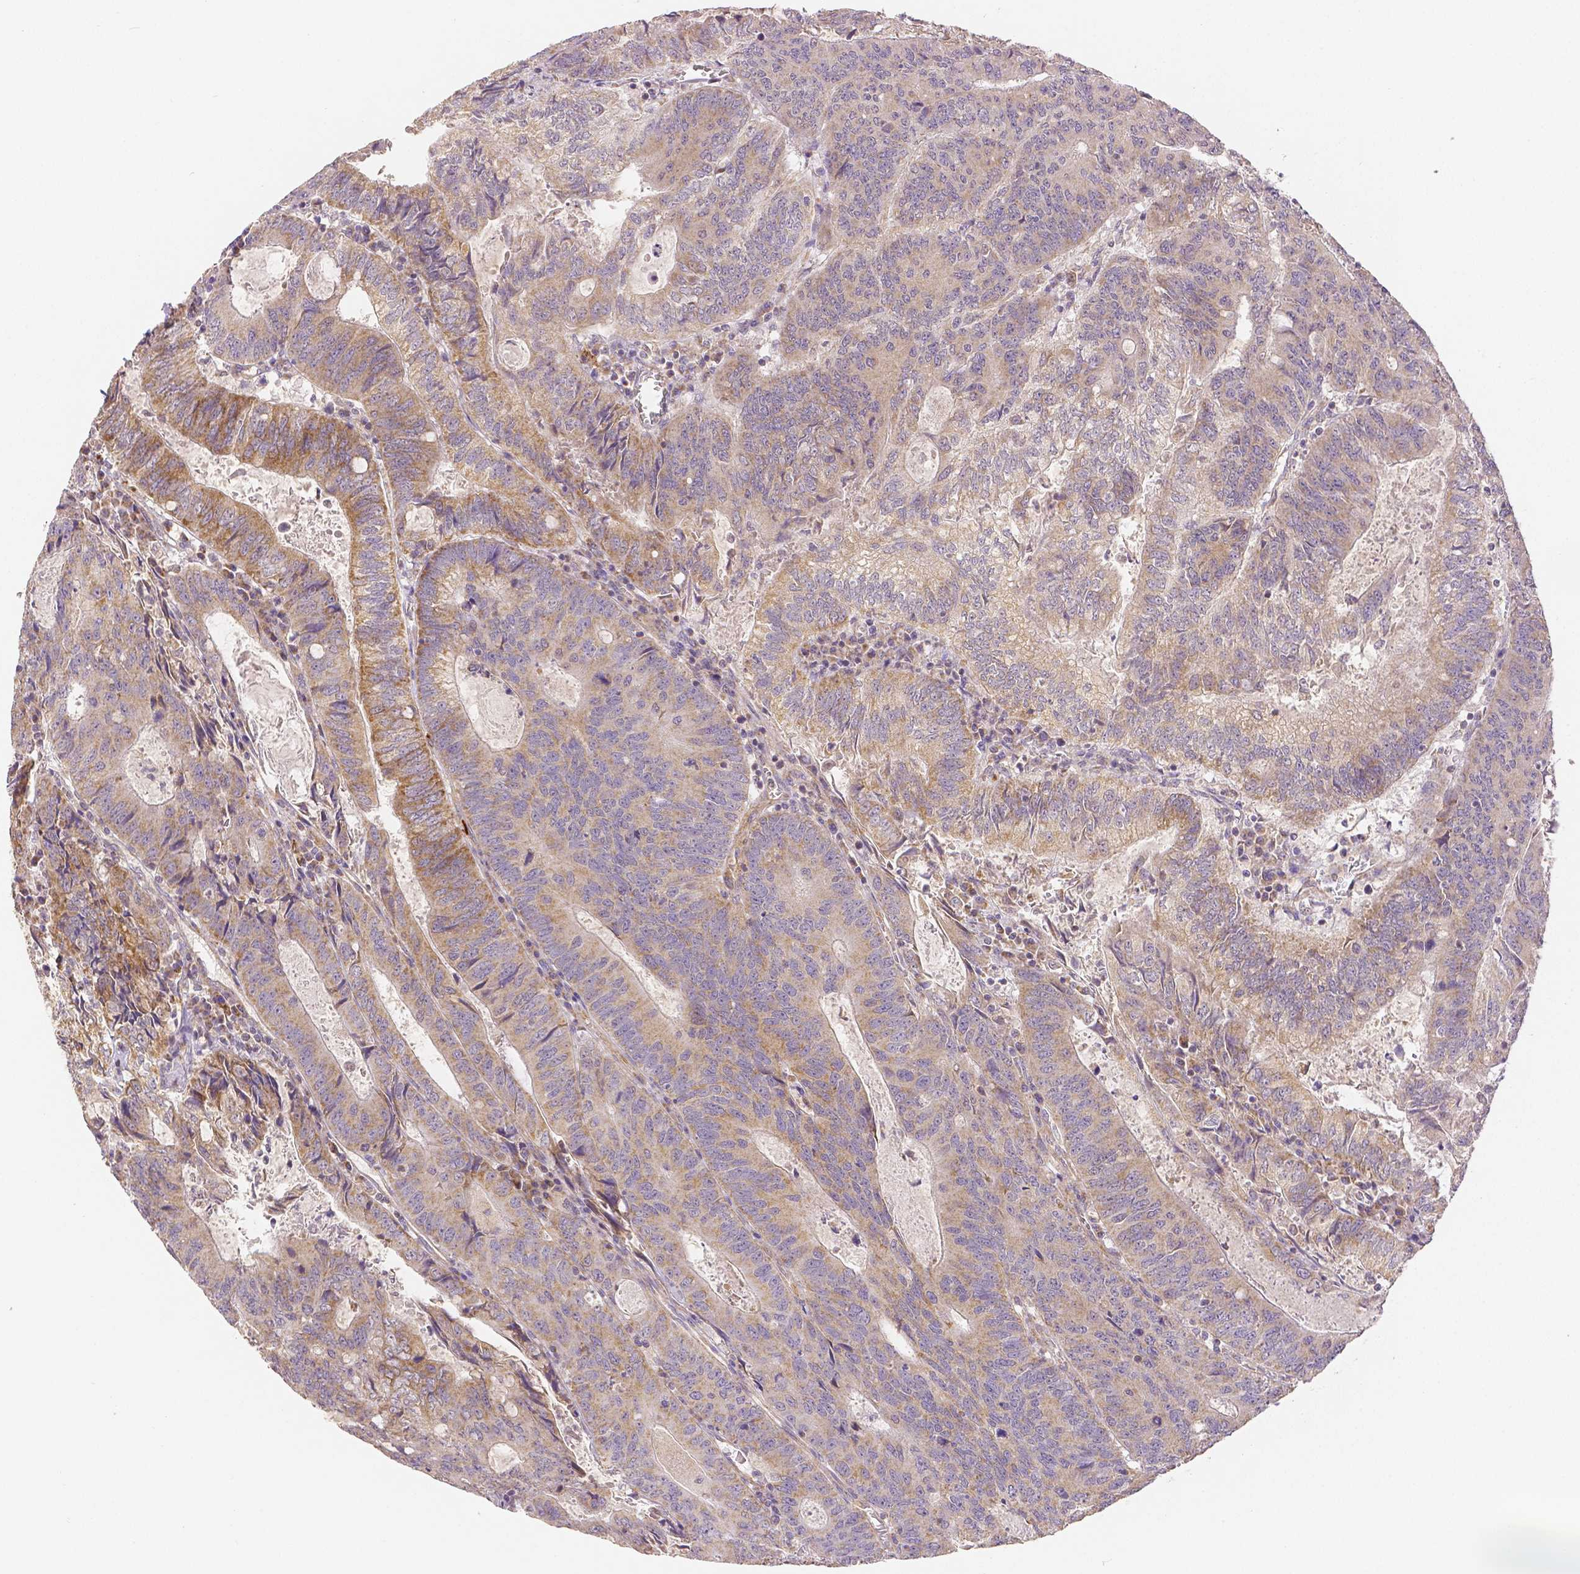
{"staining": {"intensity": "moderate", "quantity": "<25%", "location": "cytoplasmic/membranous"}, "tissue": "colorectal cancer", "cell_type": "Tumor cells", "image_type": "cancer", "snomed": [{"axis": "morphology", "description": "Adenocarcinoma, NOS"}, {"axis": "topography", "description": "Colon"}], "caption": "Colorectal cancer was stained to show a protein in brown. There is low levels of moderate cytoplasmic/membranous expression in about <25% of tumor cells. (DAB IHC with brightfield microscopy, high magnification).", "gene": "RHOT1", "patient": {"sex": "male", "age": 67}}